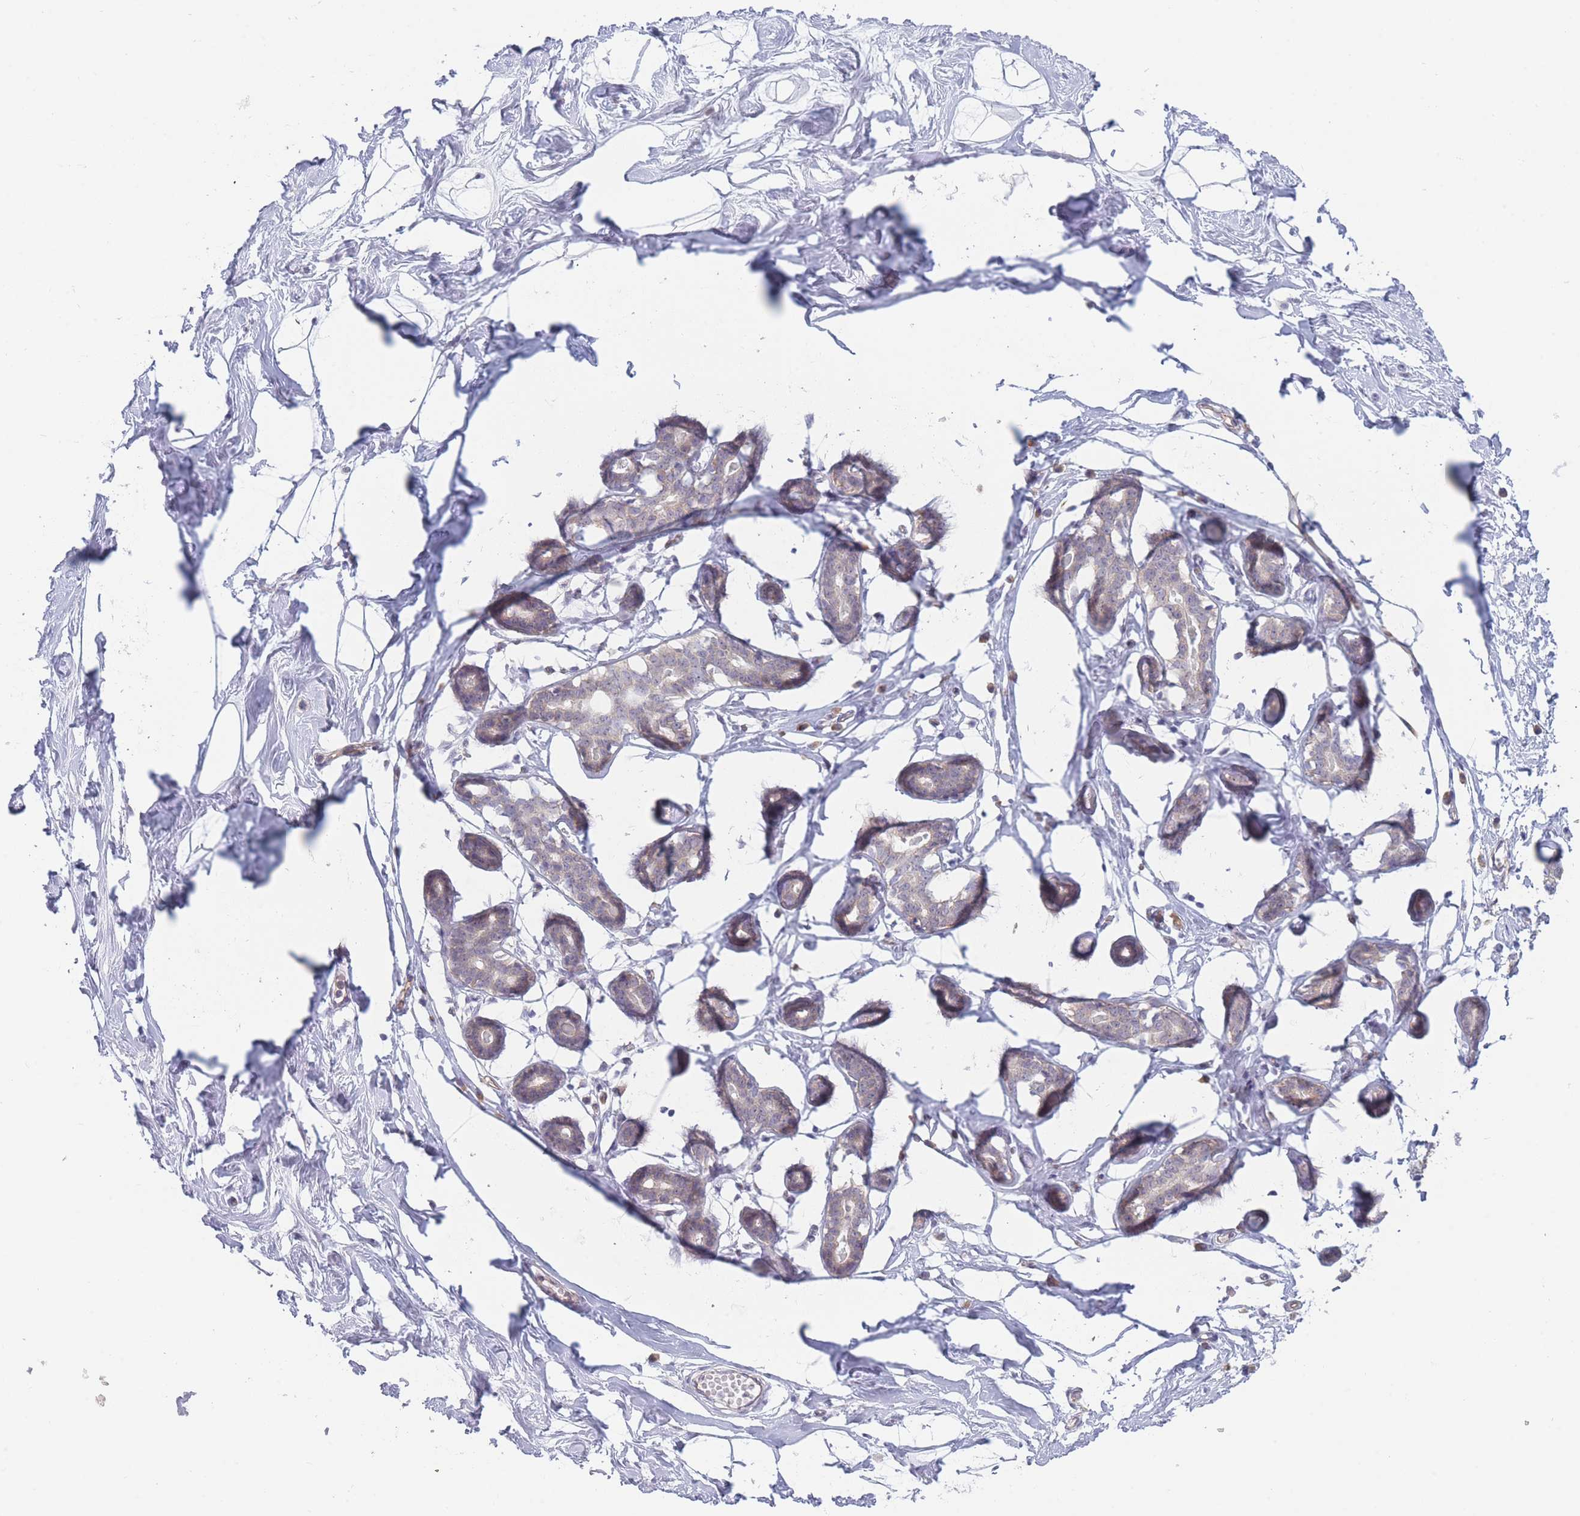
{"staining": {"intensity": "negative", "quantity": "none", "location": "none"}, "tissue": "breast", "cell_type": "Adipocytes", "image_type": "normal", "snomed": [{"axis": "morphology", "description": "Normal tissue, NOS"}, {"axis": "morphology", "description": "Adenoma, NOS"}, {"axis": "topography", "description": "Breast"}], "caption": "This histopathology image is of benign breast stained with IHC to label a protein in brown with the nuclei are counter-stained blue. There is no expression in adipocytes. (Brightfield microscopy of DAB (3,3'-diaminobenzidine) immunohistochemistry at high magnification).", "gene": "FAM227B", "patient": {"sex": "female", "age": 23}}